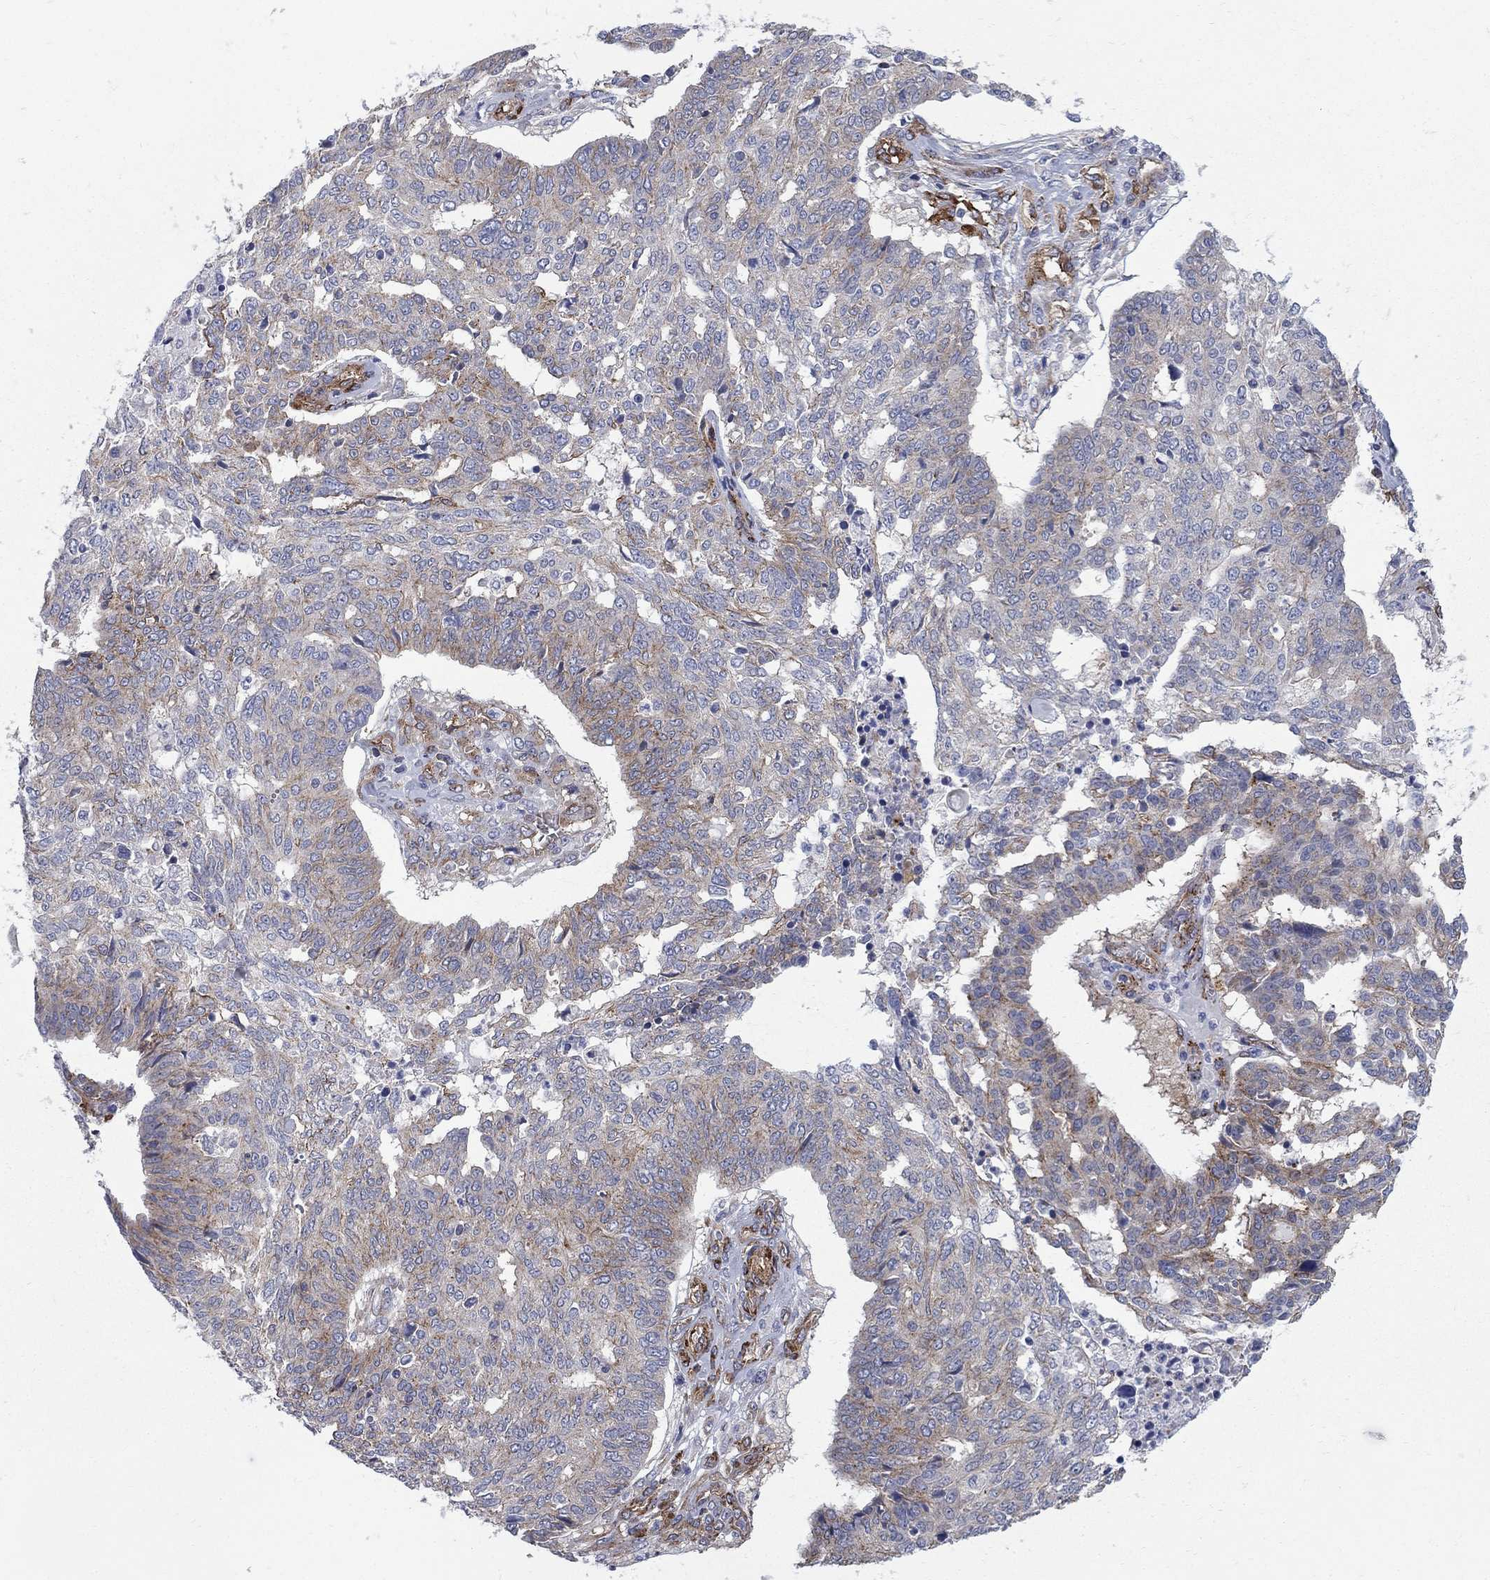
{"staining": {"intensity": "moderate", "quantity": "25%-75%", "location": "cytoplasmic/membranous"}, "tissue": "ovarian cancer", "cell_type": "Tumor cells", "image_type": "cancer", "snomed": [{"axis": "morphology", "description": "Cystadenocarcinoma, serous, NOS"}, {"axis": "topography", "description": "Ovary"}], "caption": "The immunohistochemical stain shows moderate cytoplasmic/membranous staining in tumor cells of ovarian serous cystadenocarcinoma tissue. The protein of interest is shown in brown color, while the nuclei are stained blue.", "gene": "SEPTIN8", "patient": {"sex": "female", "age": 67}}